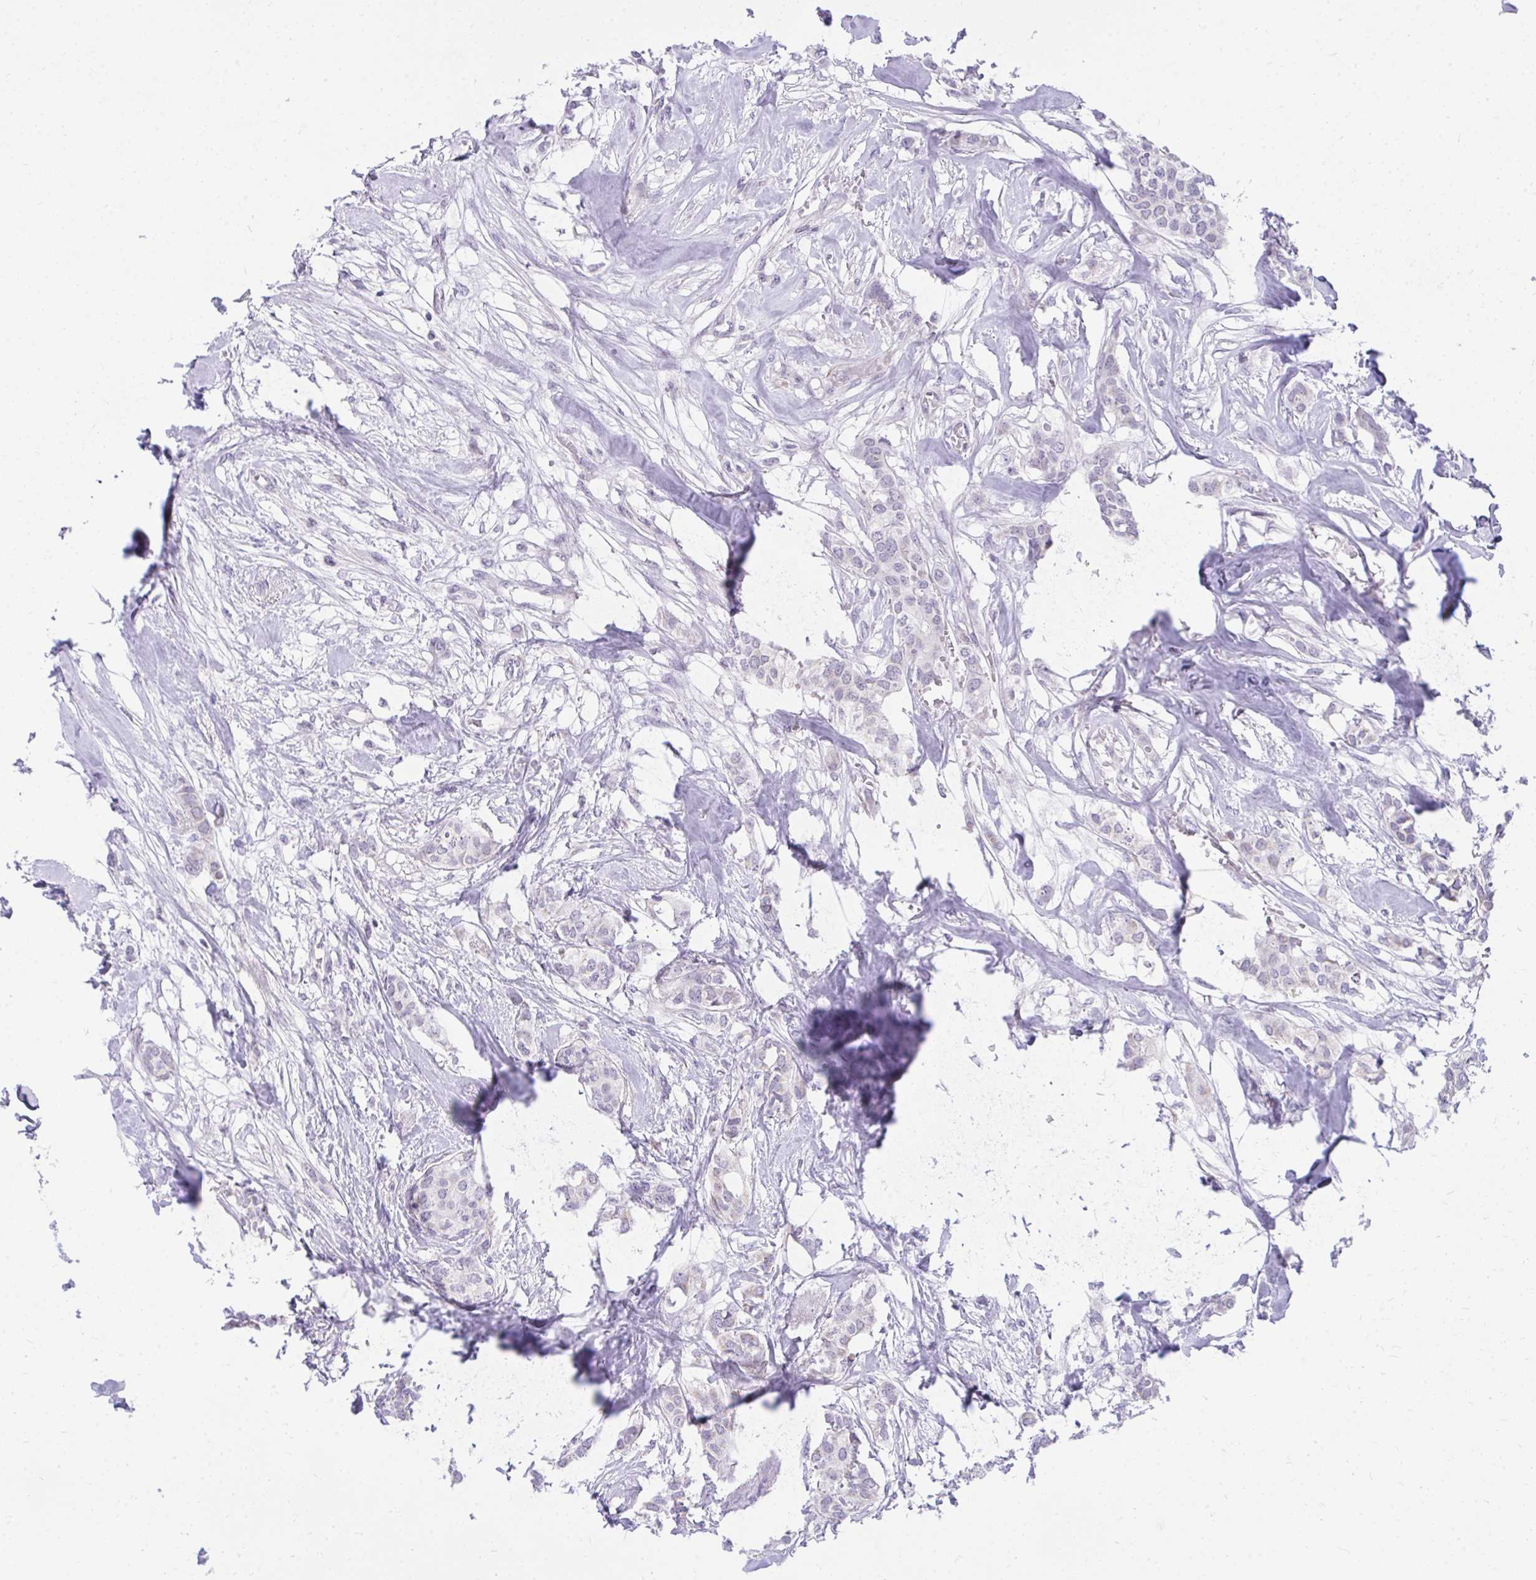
{"staining": {"intensity": "negative", "quantity": "none", "location": "none"}, "tissue": "breast cancer", "cell_type": "Tumor cells", "image_type": "cancer", "snomed": [{"axis": "morphology", "description": "Duct carcinoma"}, {"axis": "topography", "description": "Breast"}], "caption": "Human breast invasive ductal carcinoma stained for a protein using immunohistochemistry demonstrates no positivity in tumor cells.", "gene": "KCNN4", "patient": {"sex": "female", "age": 62}}